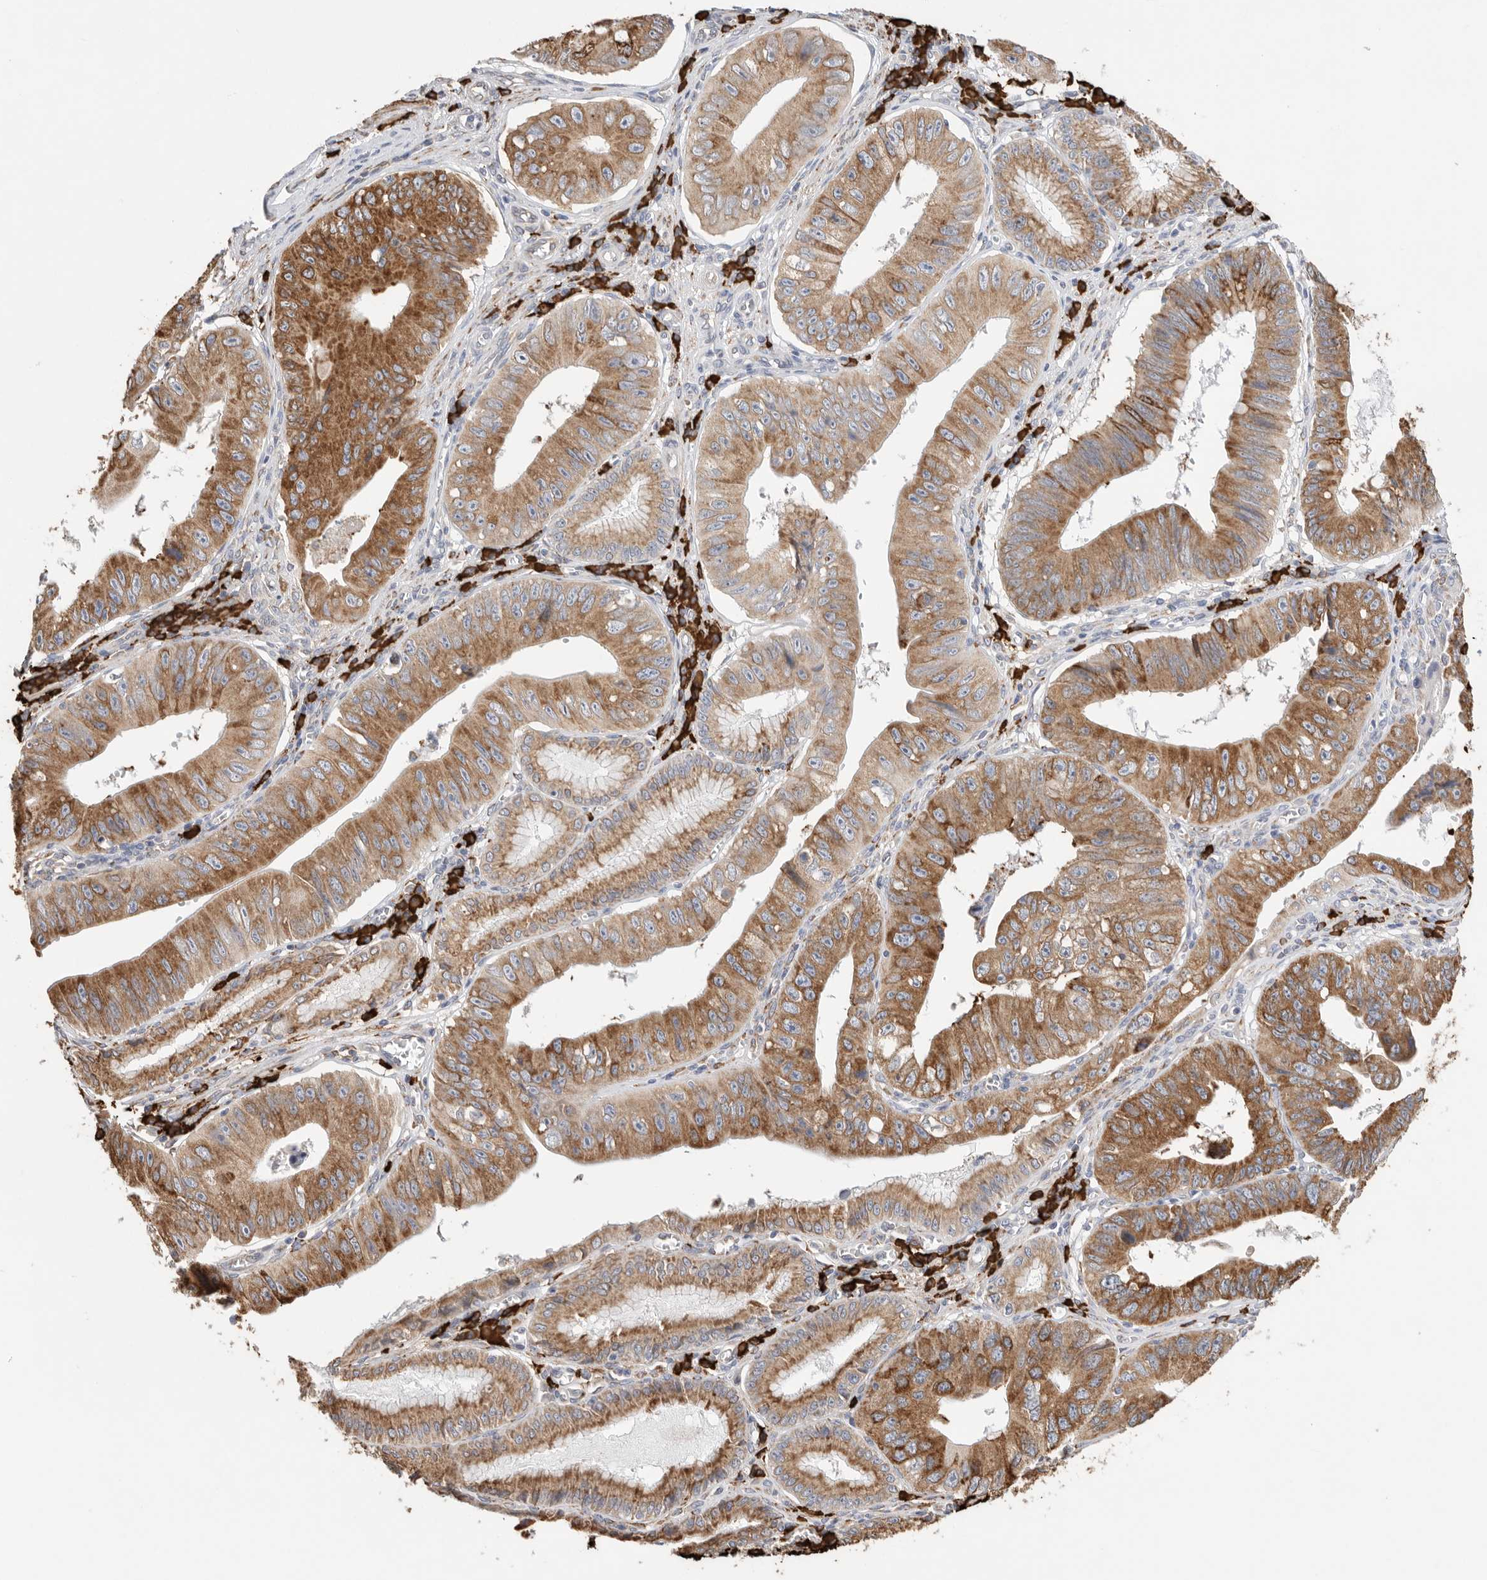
{"staining": {"intensity": "moderate", "quantity": ">75%", "location": "cytoplasmic/membranous"}, "tissue": "stomach cancer", "cell_type": "Tumor cells", "image_type": "cancer", "snomed": [{"axis": "morphology", "description": "Adenocarcinoma, NOS"}, {"axis": "topography", "description": "Stomach"}], "caption": "Stomach adenocarcinoma stained for a protein (brown) shows moderate cytoplasmic/membranous positive positivity in approximately >75% of tumor cells.", "gene": "BLOC1S5", "patient": {"sex": "male", "age": 59}}